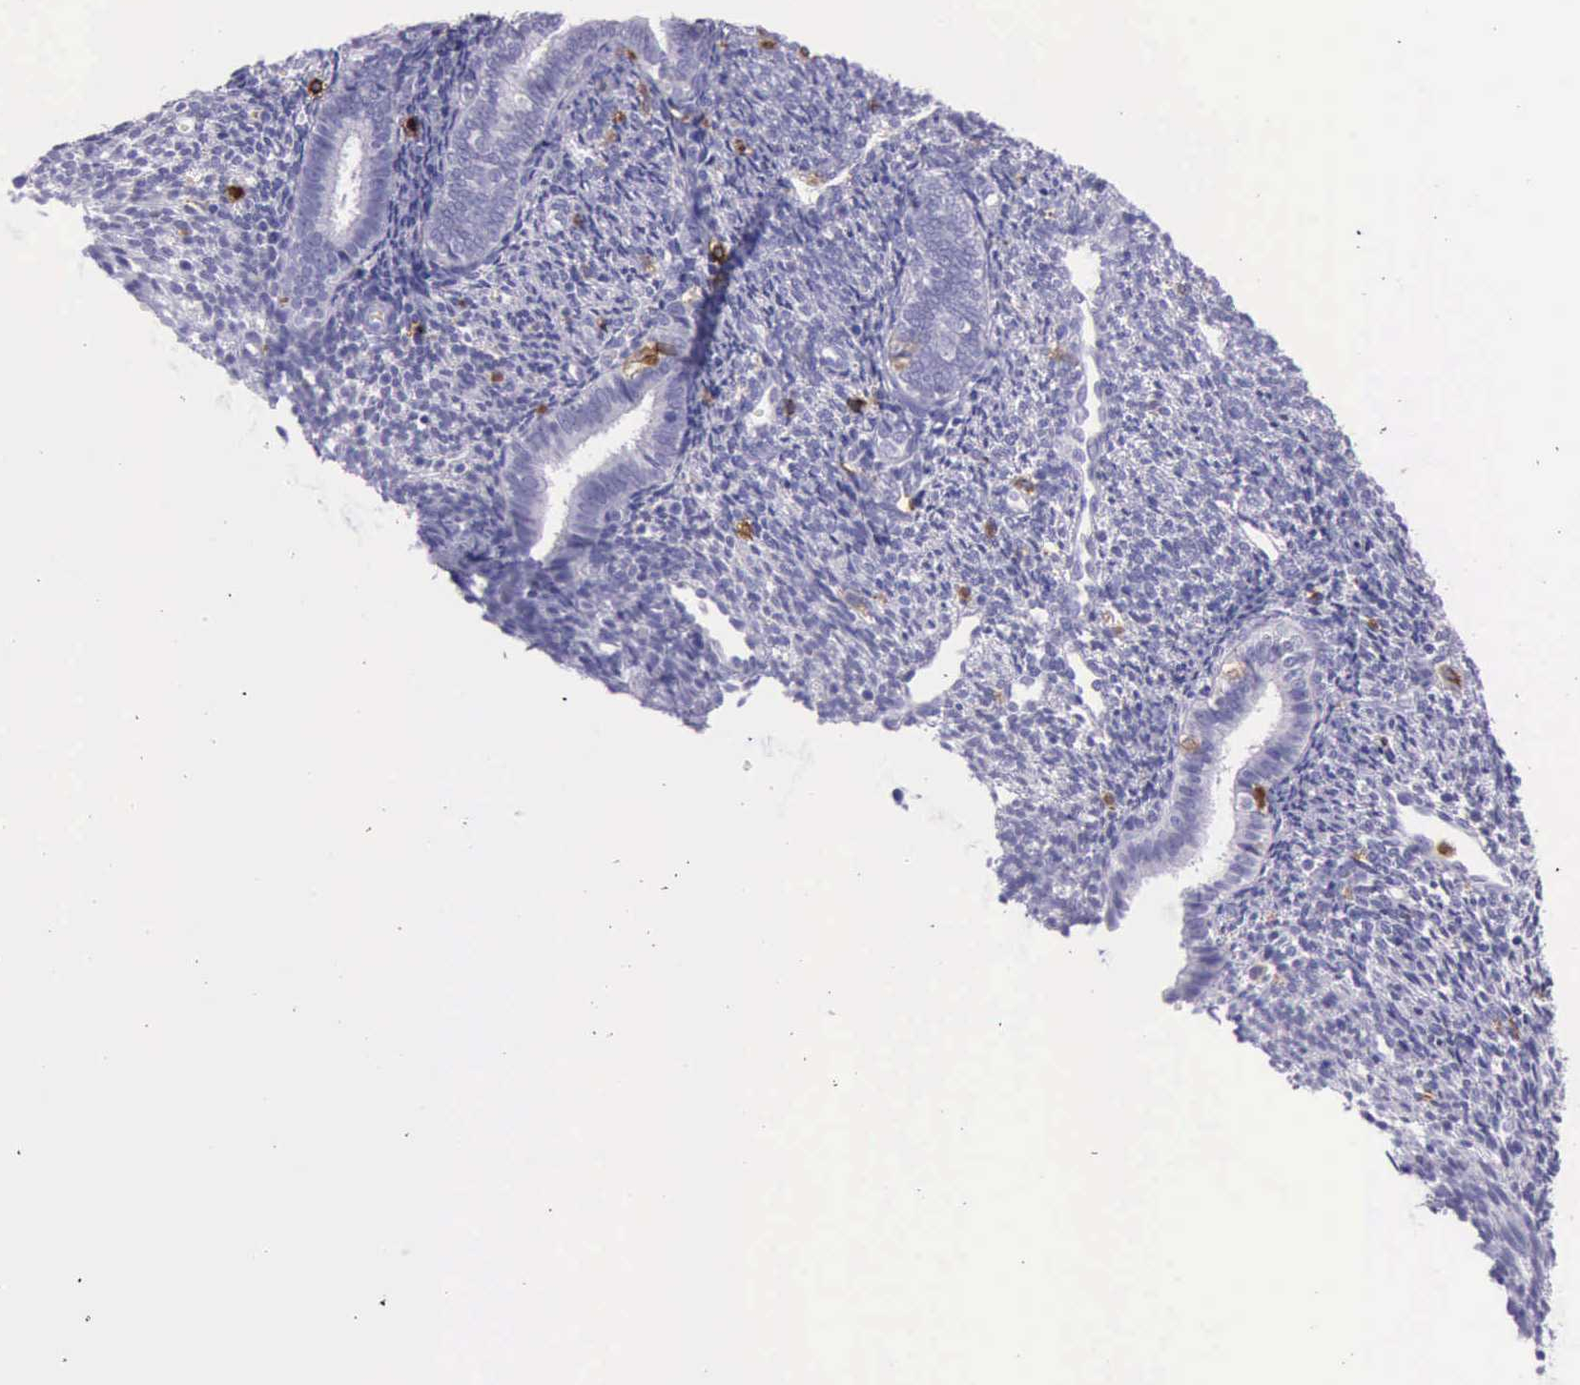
{"staining": {"intensity": "negative", "quantity": "none", "location": "none"}, "tissue": "endometrium", "cell_type": "Cells in endometrial stroma", "image_type": "normal", "snomed": [{"axis": "morphology", "description": "Normal tissue, NOS"}, {"axis": "topography", "description": "Endometrium"}], "caption": "IHC image of unremarkable human endometrium stained for a protein (brown), which shows no staining in cells in endometrial stroma. (Stains: DAB IHC with hematoxylin counter stain, Microscopy: brightfield microscopy at high magnification).", "gene": "BTK", "patient": {"sex": "female", "age": 27}}